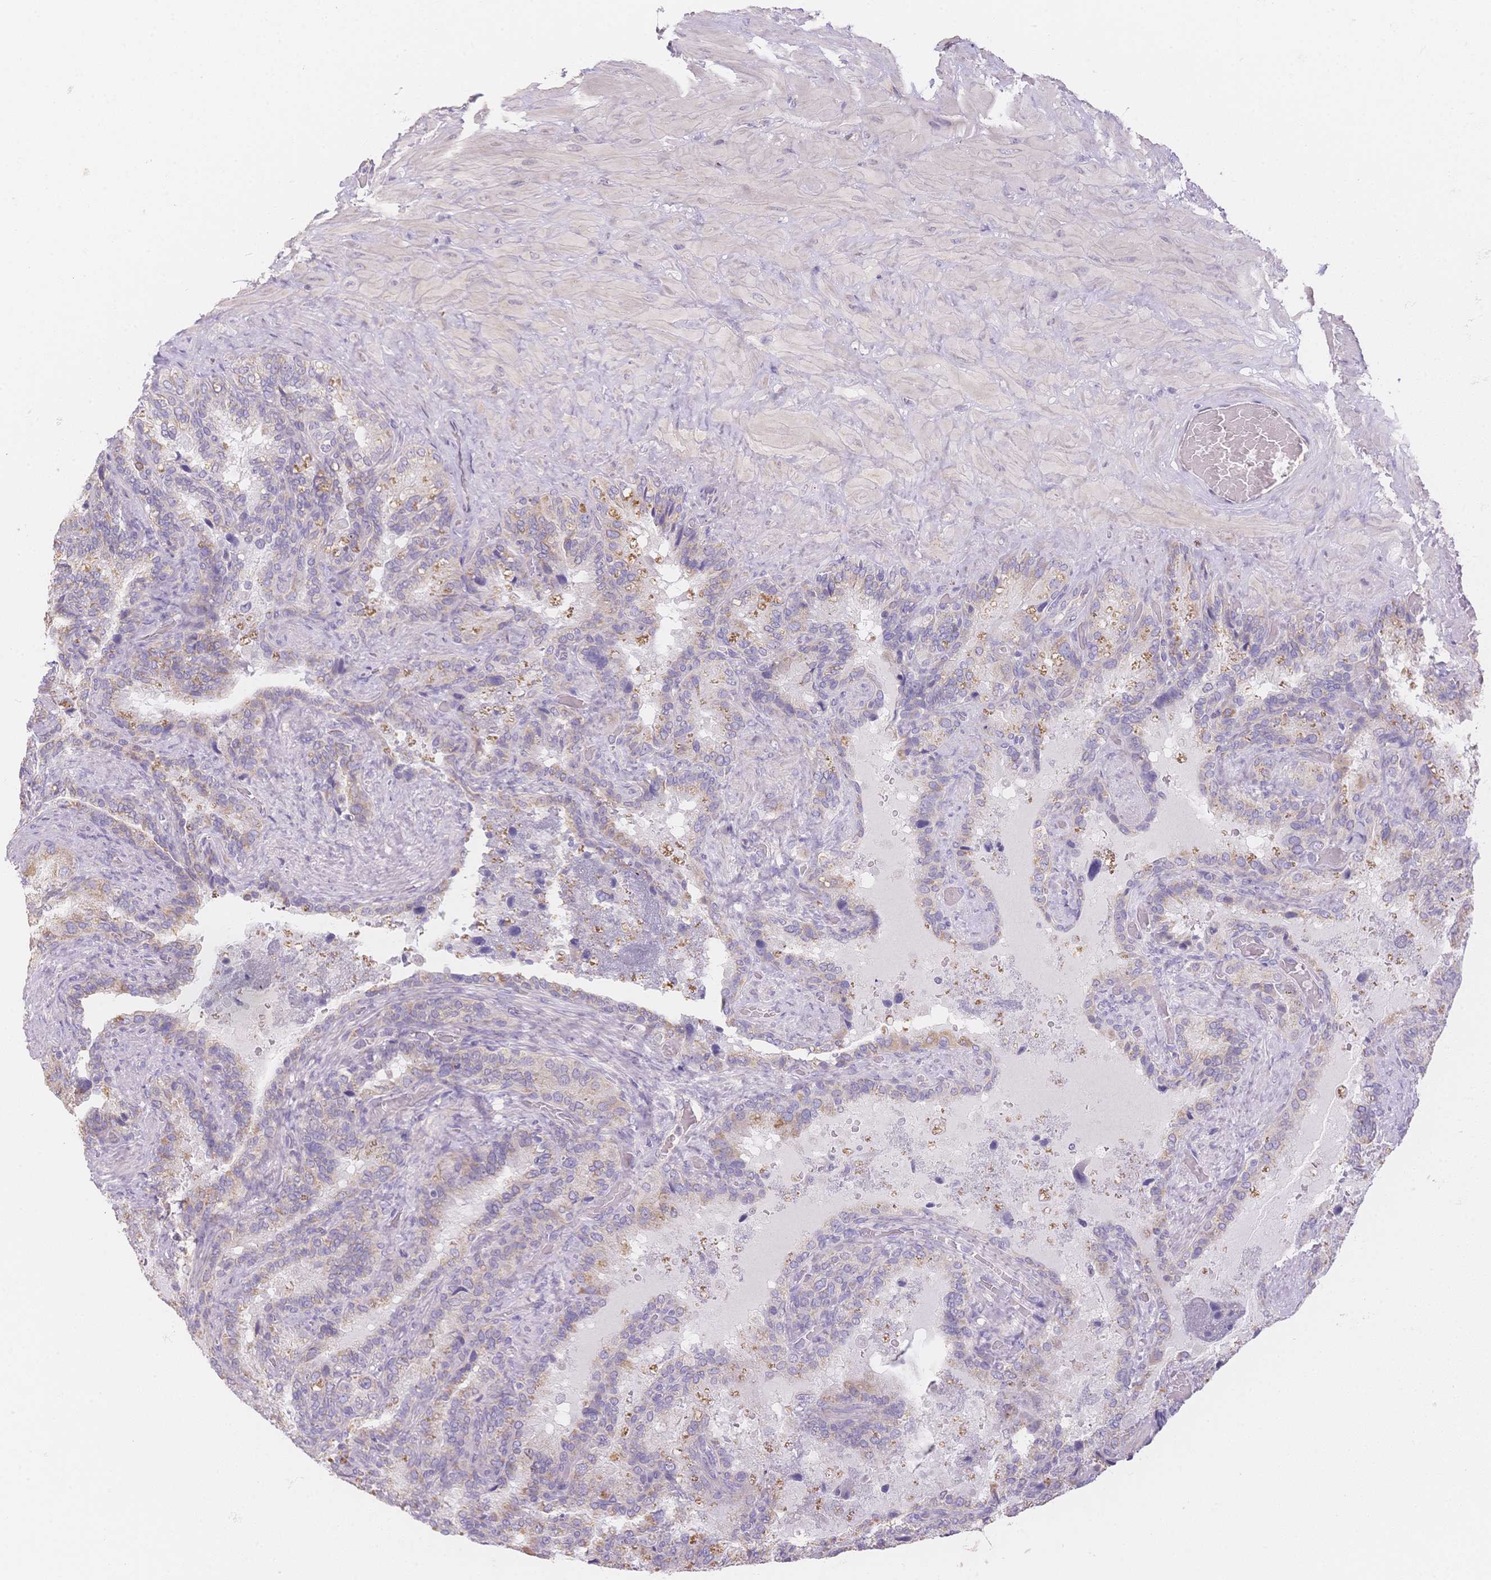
{"staining": {"intensity": "negative", "quantity": "none", "location": "none"}, "tissue": "seminal vesicle", "cell_type": "Glandular cells", "image_type": "normal", "snomed": [{"axis": "morphology", "description": "Normal tissue, NOS"}, {"axis": "topography", "description": "Seminal veicle"}], "caption": "Protein analysis of normal seminal vesicle shows no significant expression in glandular cells.", "gene": "SMYD1", "patient": {"sex": "male", "age": 60}}